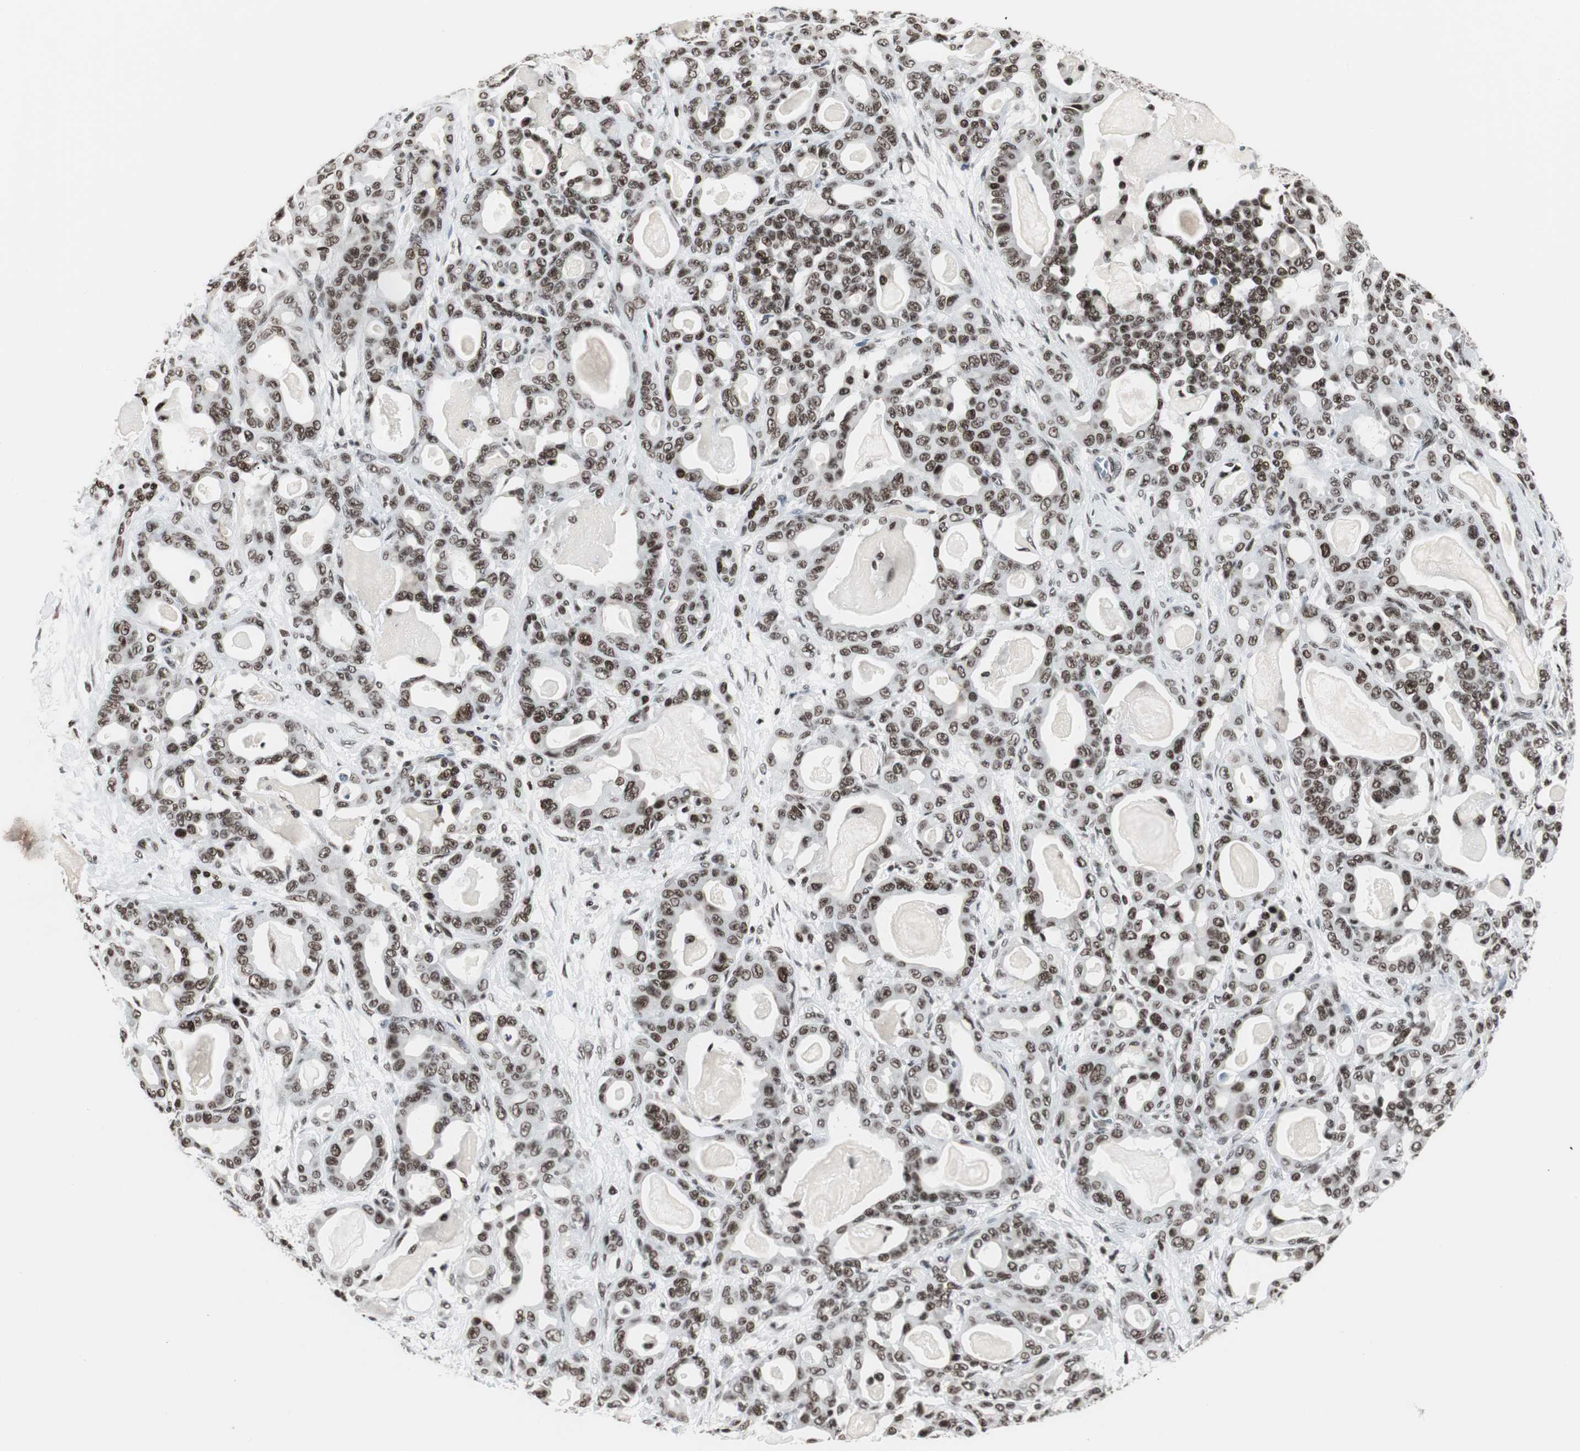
{"staining": {"intensity": "moderate", "quantity": ">75%", "location": "nuclear"}, "tissue": "pancreatic cancer", "cell_type": "Tumor cells", "image_type": "cancer", "snomed": [{"axis": "morphology", "description": "Adenocarcinoma, NOS"}, {"axis": "topography", "description": "Pancreas"}], "caption": "Pancreatic cancer stained with immunohistochemistry (IHC) shows moderate nuclear expression in about >75% of tumor cells.", "gene": "XRCC1", "patient": {"sex": "male", "age": 63}}